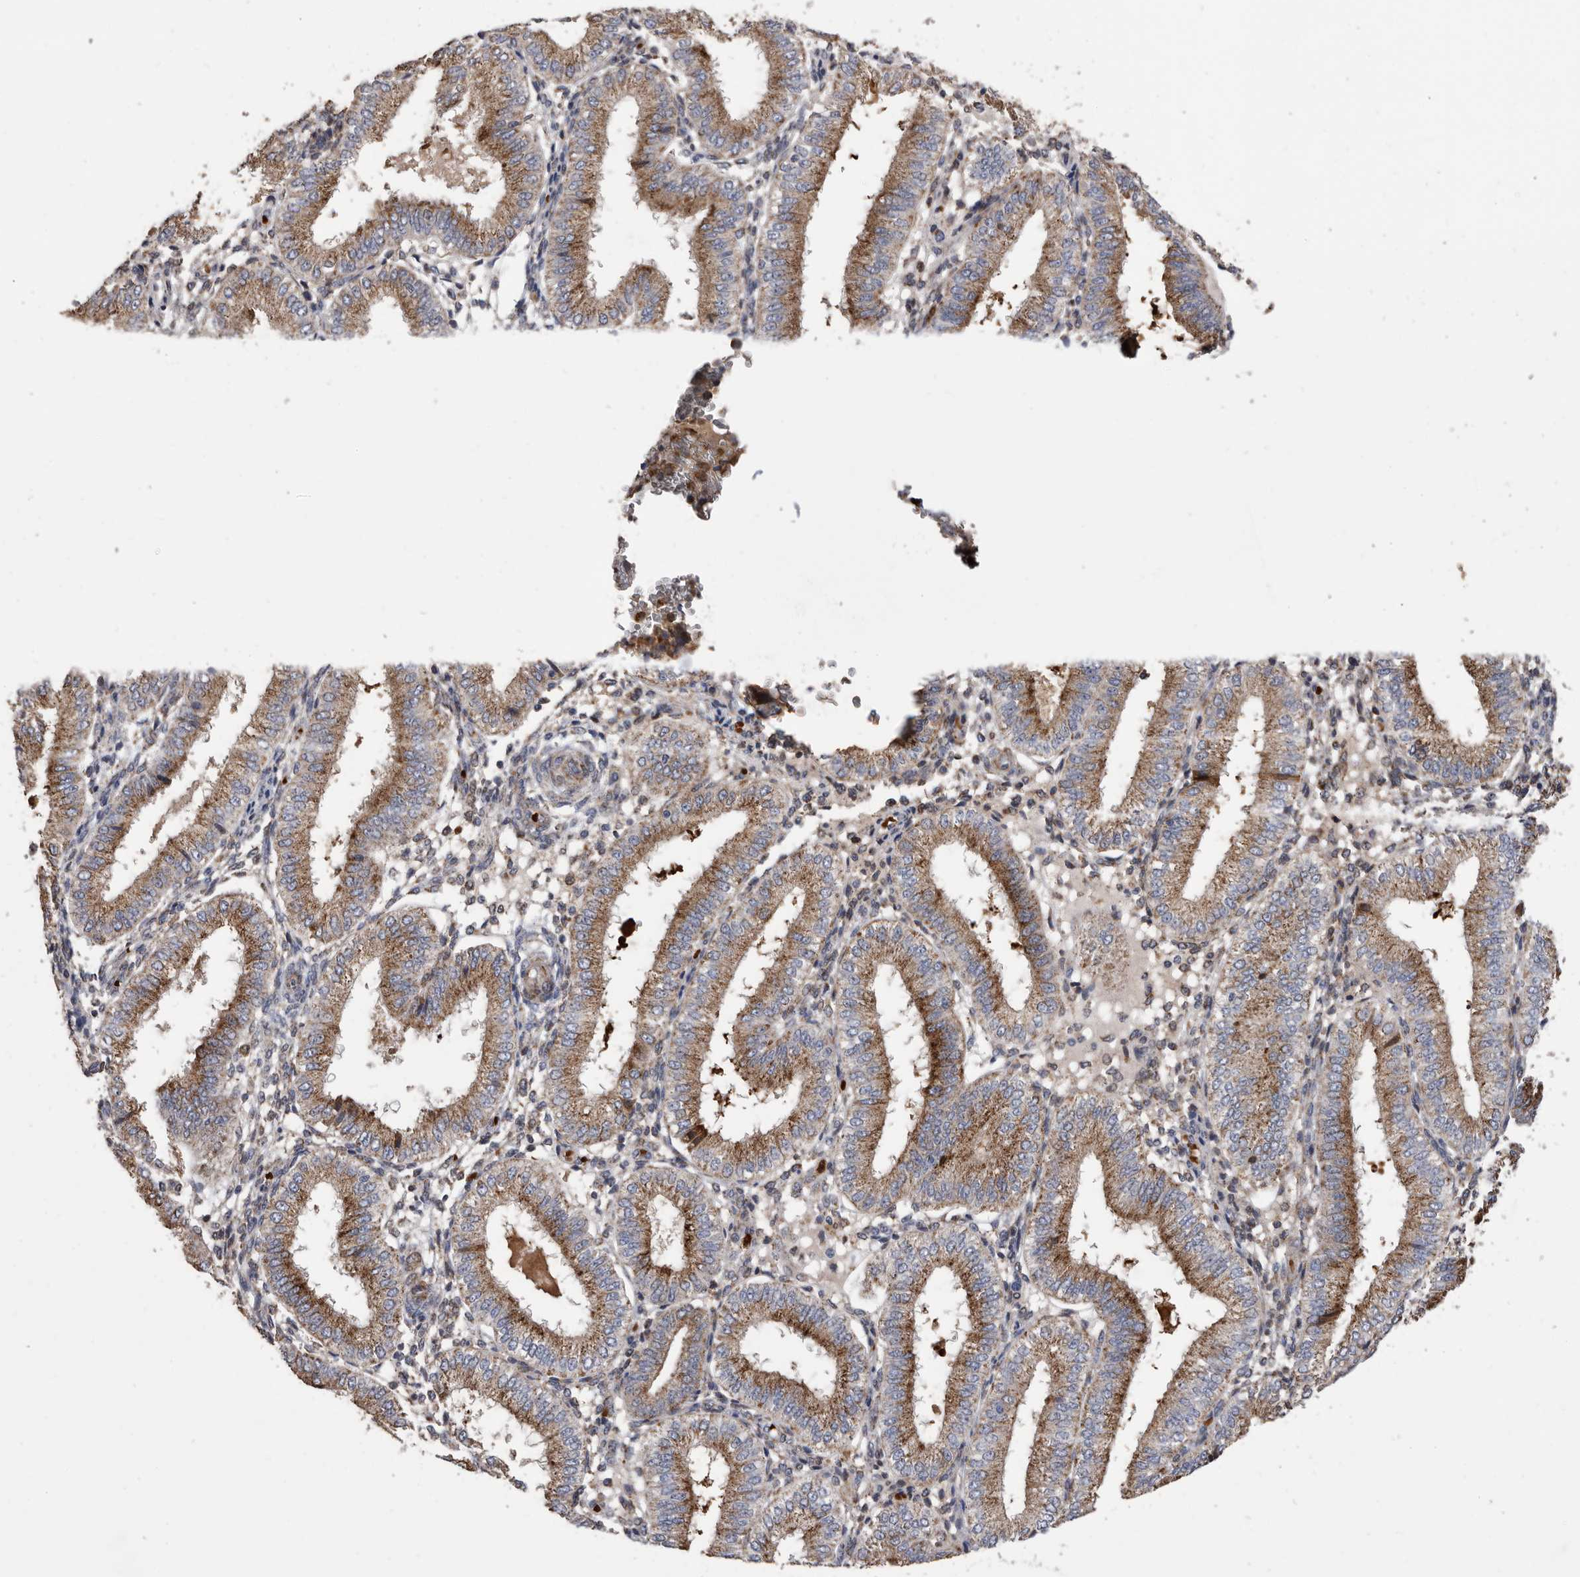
{"staining": {"intensity": "weak", "quantity": "25%-75%", "location": "cytoplasmic/membranous"}, "tissue": "endometrium", "cell_type": "Cells in endometrial stroma", "image_type": "normal", "snomed": [{"axis": "morphology", "description": "Normal tissue, NOS"}, {"axis": "topography", "description": "Endometrium"}], "caption": "This image displays immunohistochemistry staining of benign endometrium, with low weak cytoplasmic/membranous expression in about 25%-75% of cells in endometrial stroma.", "gene": "CRISPLD2", "patient": {"sex": "female", "age": 39}}